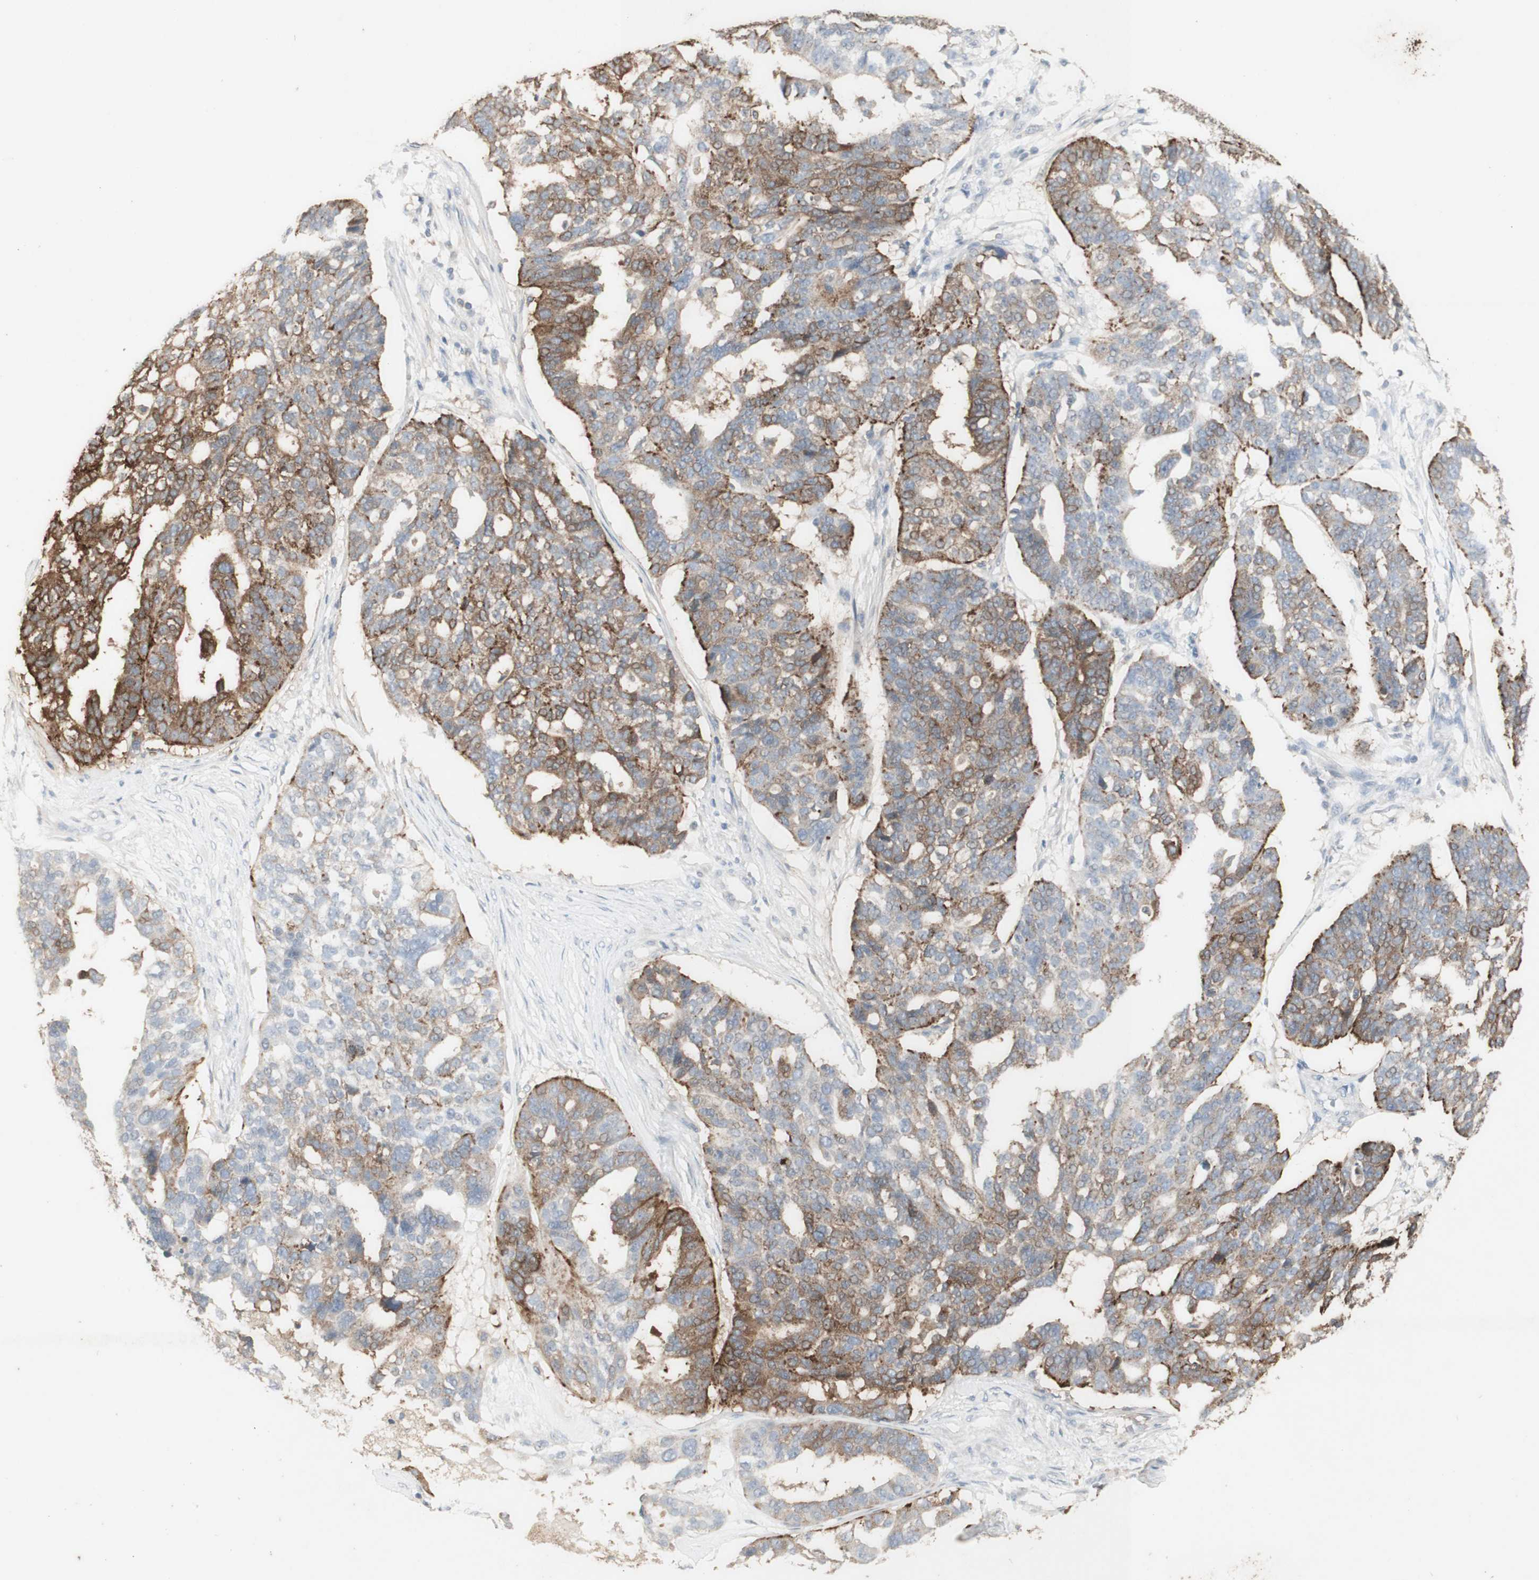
{"staining": {"intensity": "moderate", "quantity": "25%-75%", "location": "cytoplasmic/membranous"}, "tissue": "ovarian cancer", "cell_type": "Tumor cells", "image_type": "cancer", "snomed": [{"axis": "morphology", "description": "Cystadenocarcinoma, serous, NOS"}, {"axis": "topography", "description": "Ovary"}], "caption": "Moderate cytoplasmic/membranous protein positivity is seen in about 25%-75% of tumor cells in ovarian cancer (serous cystadenocarcinoma).", "gene": "ATP6V1B1", "patient": {"sex": "female", "age": 59}}